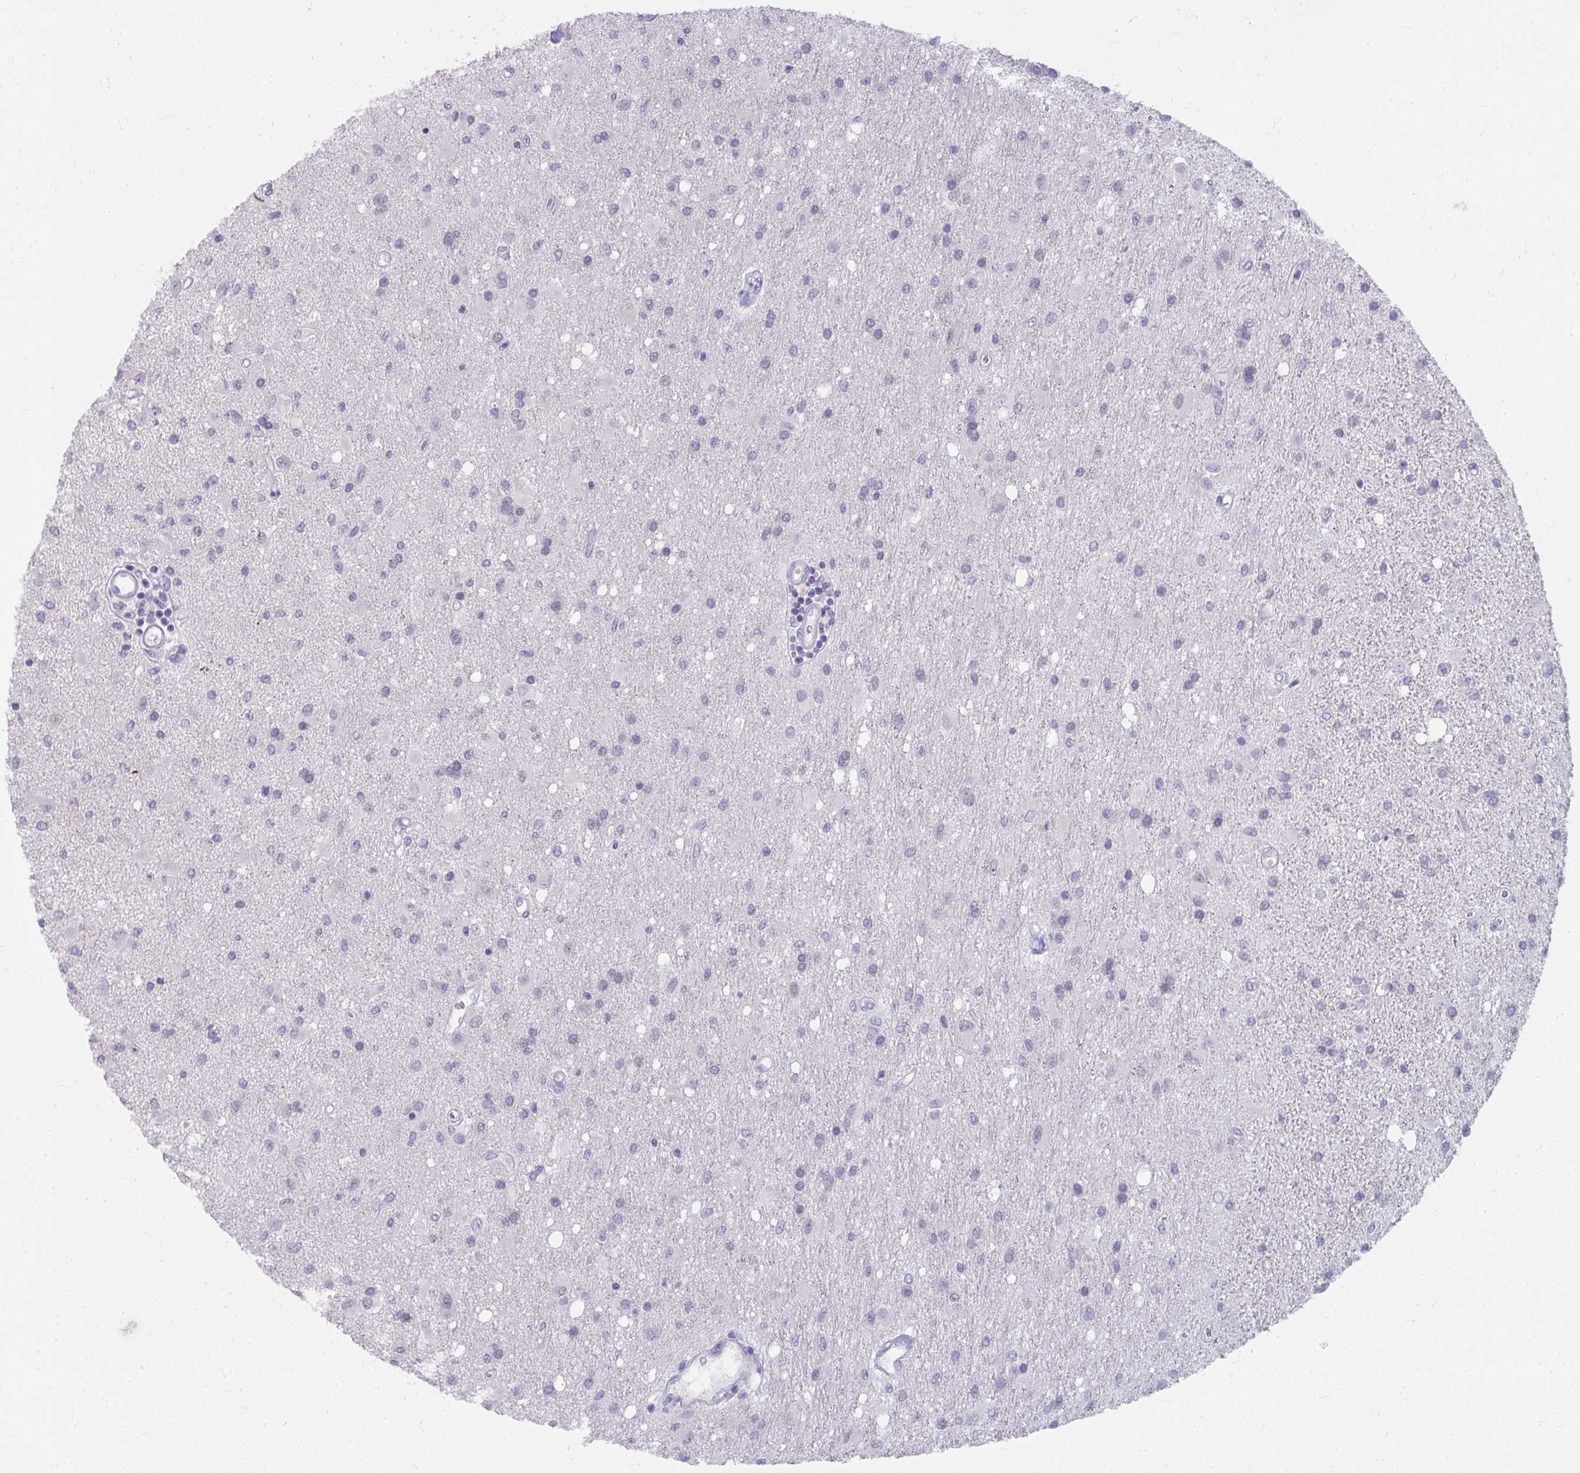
{"staining": {"intensity": "negative", "quantity": "none", "location": "none"}, "tissue": "glioma", "cell_type": "Tumor cells", "image_type": "cancer", "snomed": [{"axis": "morphology", "description": "Glioma, malignant, High grade"}, {"axis": "topography", "description": "Brain"}], "caption": "Tumor cells show no significant protein positivity in malignant high-grade glioma.", "gene": "UGT3A2", "patient": {"sex": "male", "age": 67}}